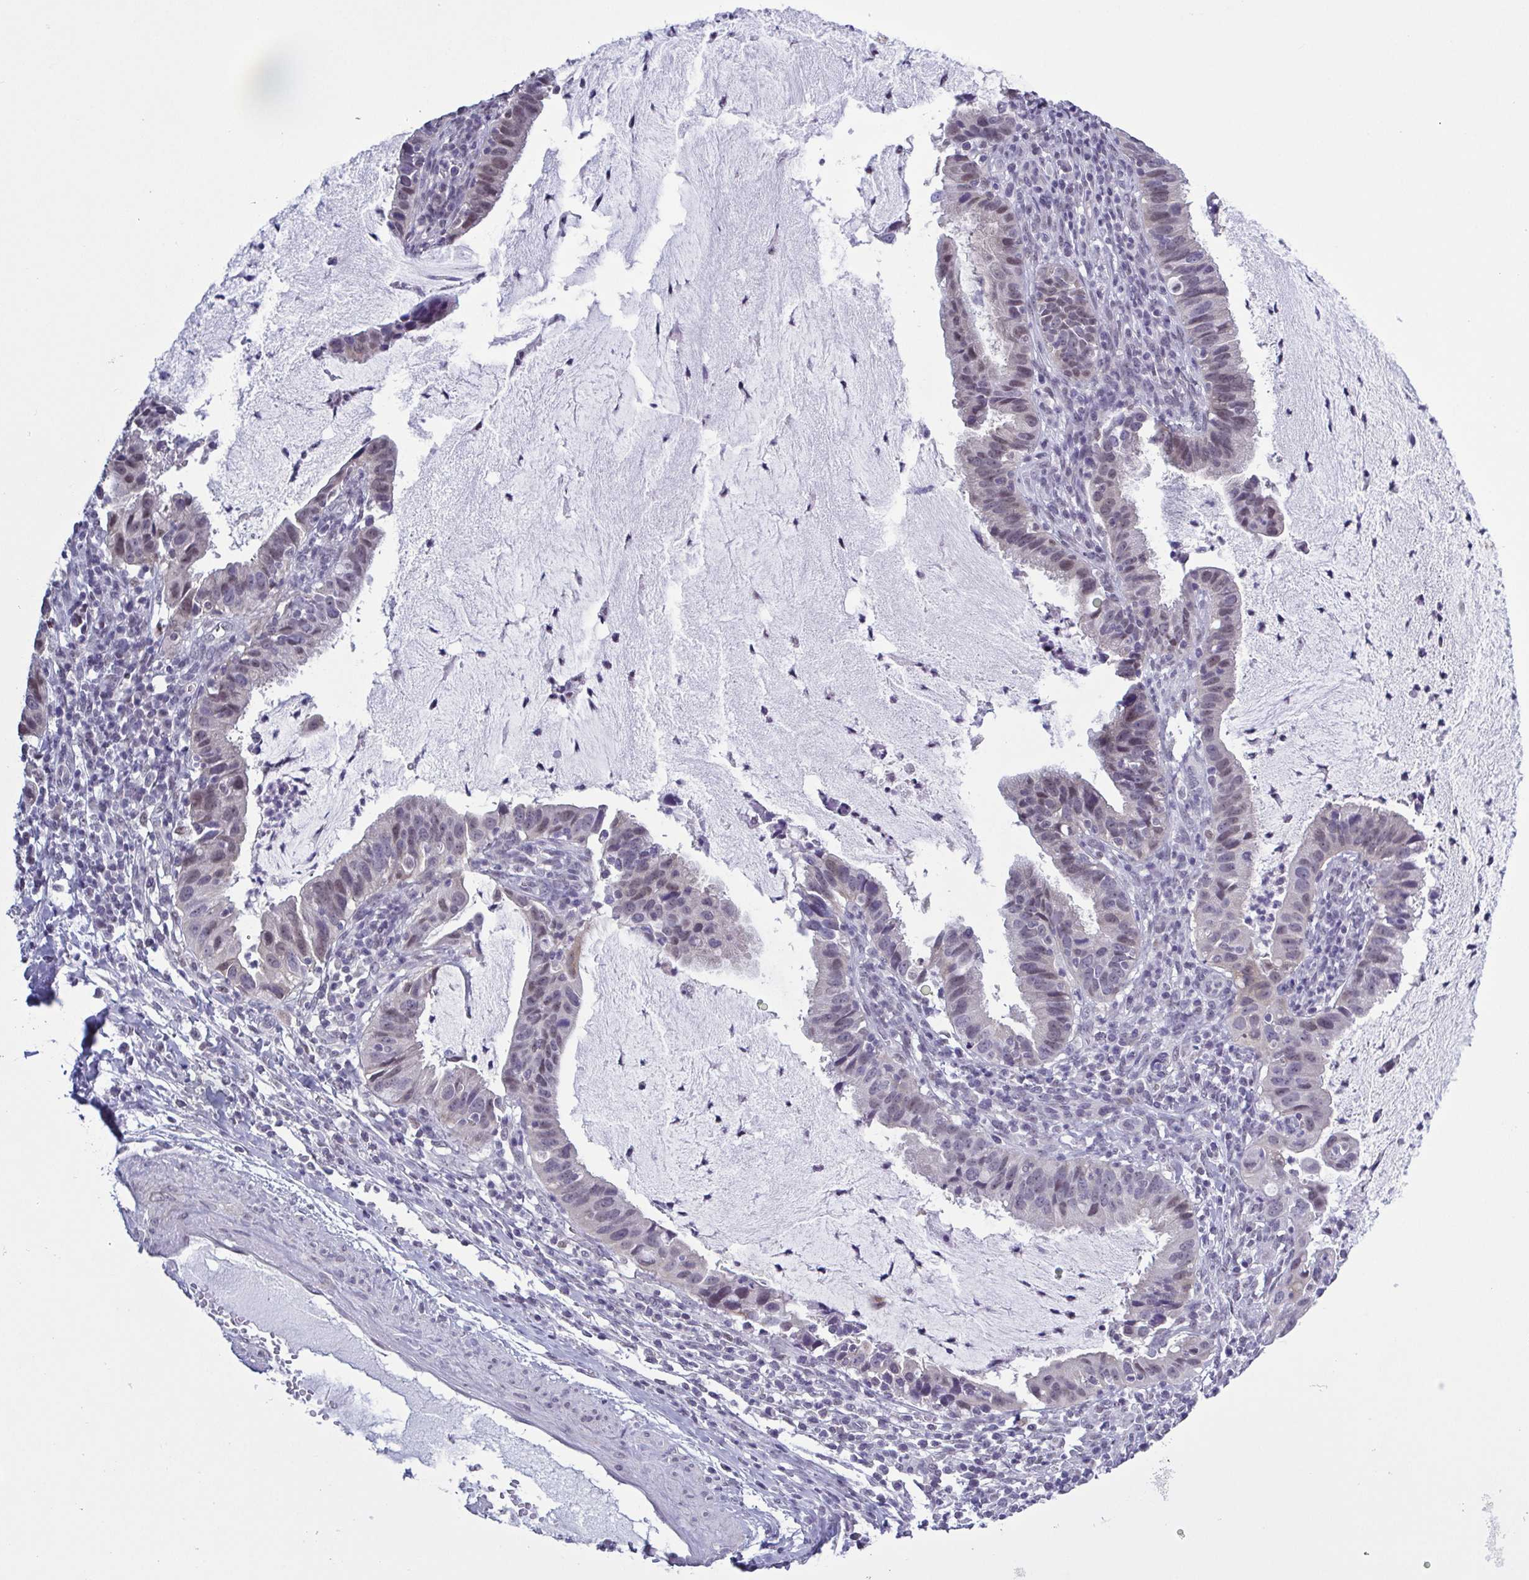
{"staining": {"intensity": "weak", "quantity": "<25%", "location": "nuclear"}, "tissue": "cervical cancer", "cell_type": "Tumor cells", "image_type": "cancer", "snomed": [{"axis": "morphology", "description": "Adenocarcinoma, NOS"}, {"axis": "topography", "description": "Cervix"}], "caption": "The micrograph demonstrates no significant positivity in tumor cells of cervical cancer (adenocarcinoma).", "gene": "TMEM92", "patient": {"sex": "female", "age": 34}}